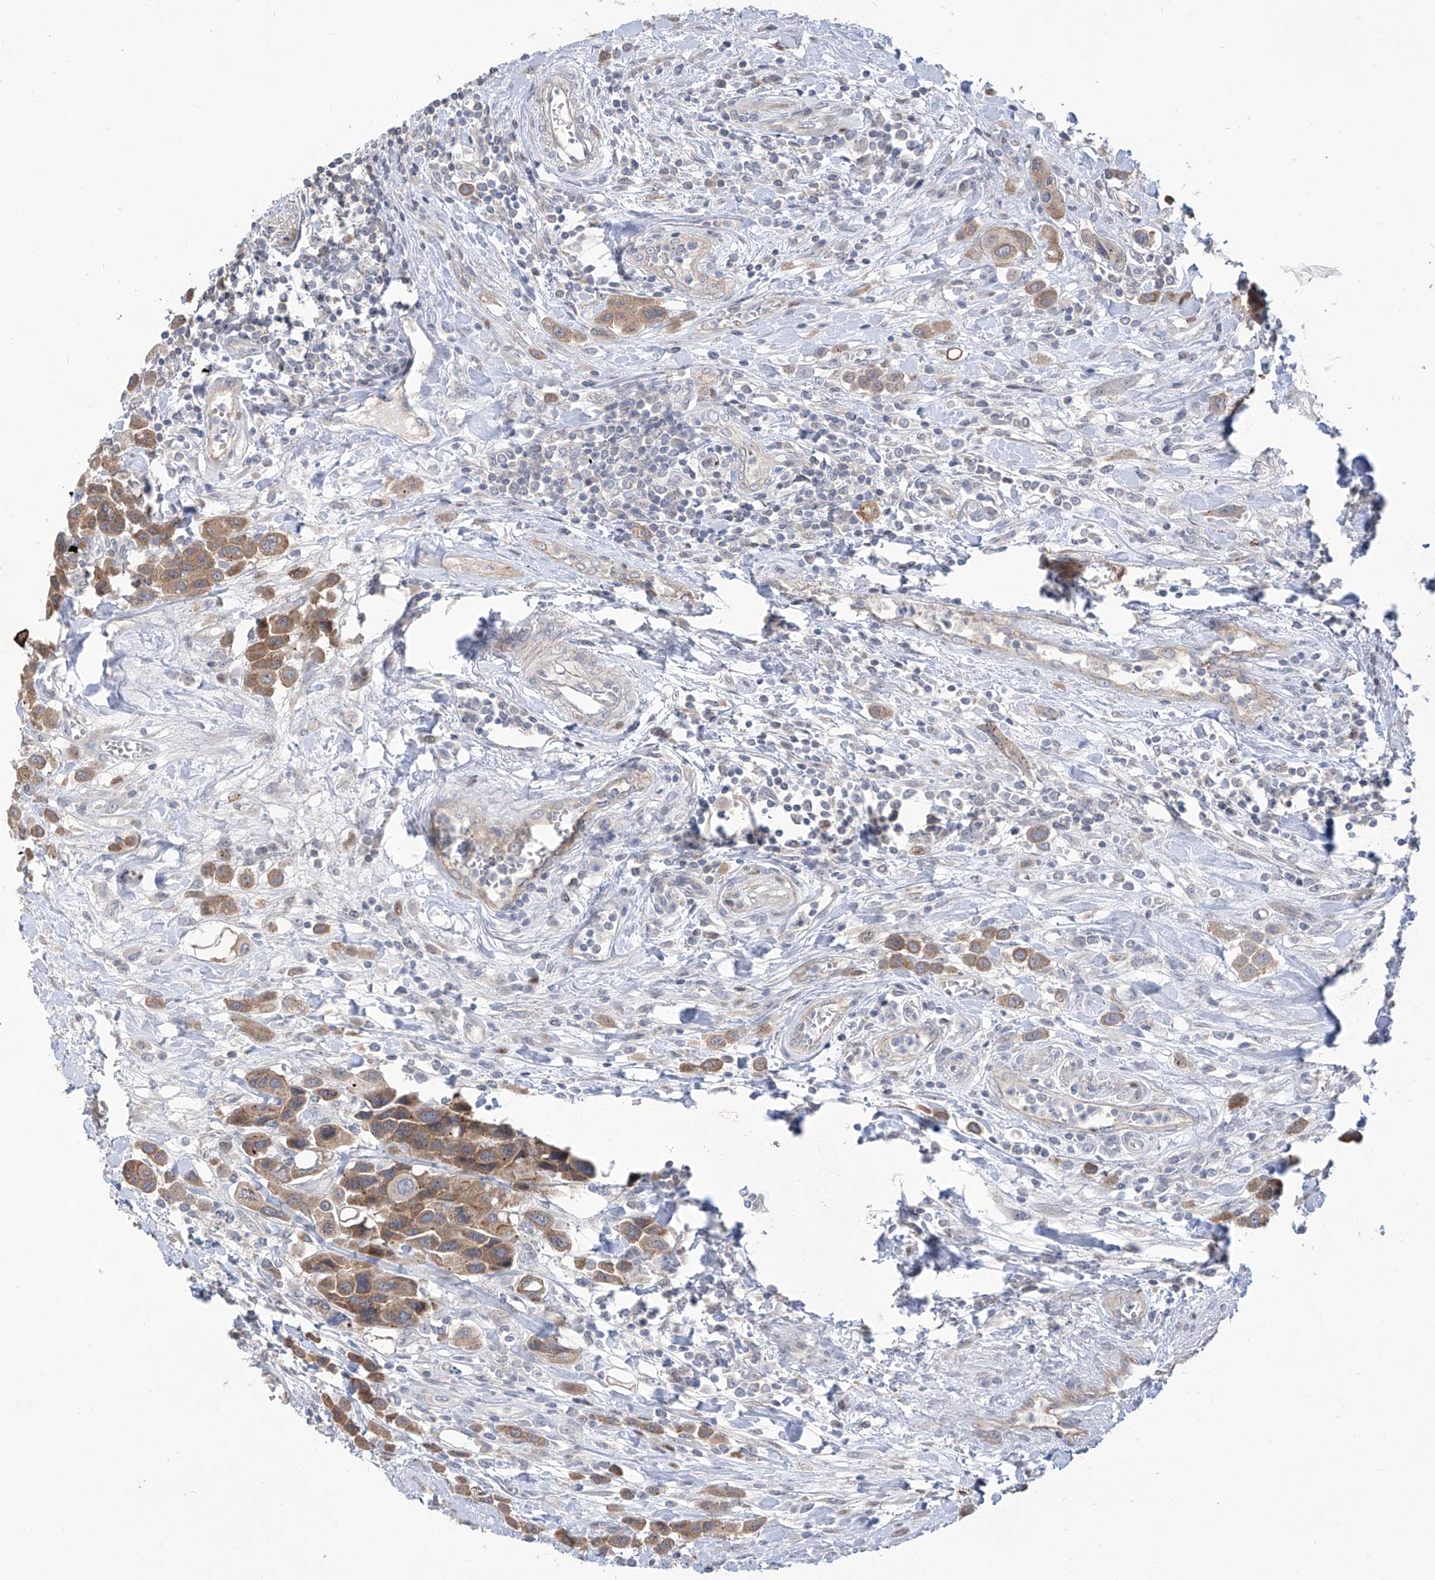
{"staining": {"intensity": "moderate", "quantity": ">75%", "location": "cytoplasmic/membranous"}, "tissue": "urothelial cancer", "cell_type": "Tumor cells", "image_type": "cancer", "snomed": [{"axis": "morphology", "description": "Urothelial carcinoma, High grade"}, {"axis": "topography", "description": "Urinary bladder"}], "caption": "The immunohistochemical stain highlights moderate cytoplasmic/membranous expression in tumor cells of urothelial carcinoma (high-grade) tissue. (brown staining indicates protein expression, while blue staining denotes nuclei).", "gene": "LRRC1", "patient": {"sex": "male", "age": 50}}